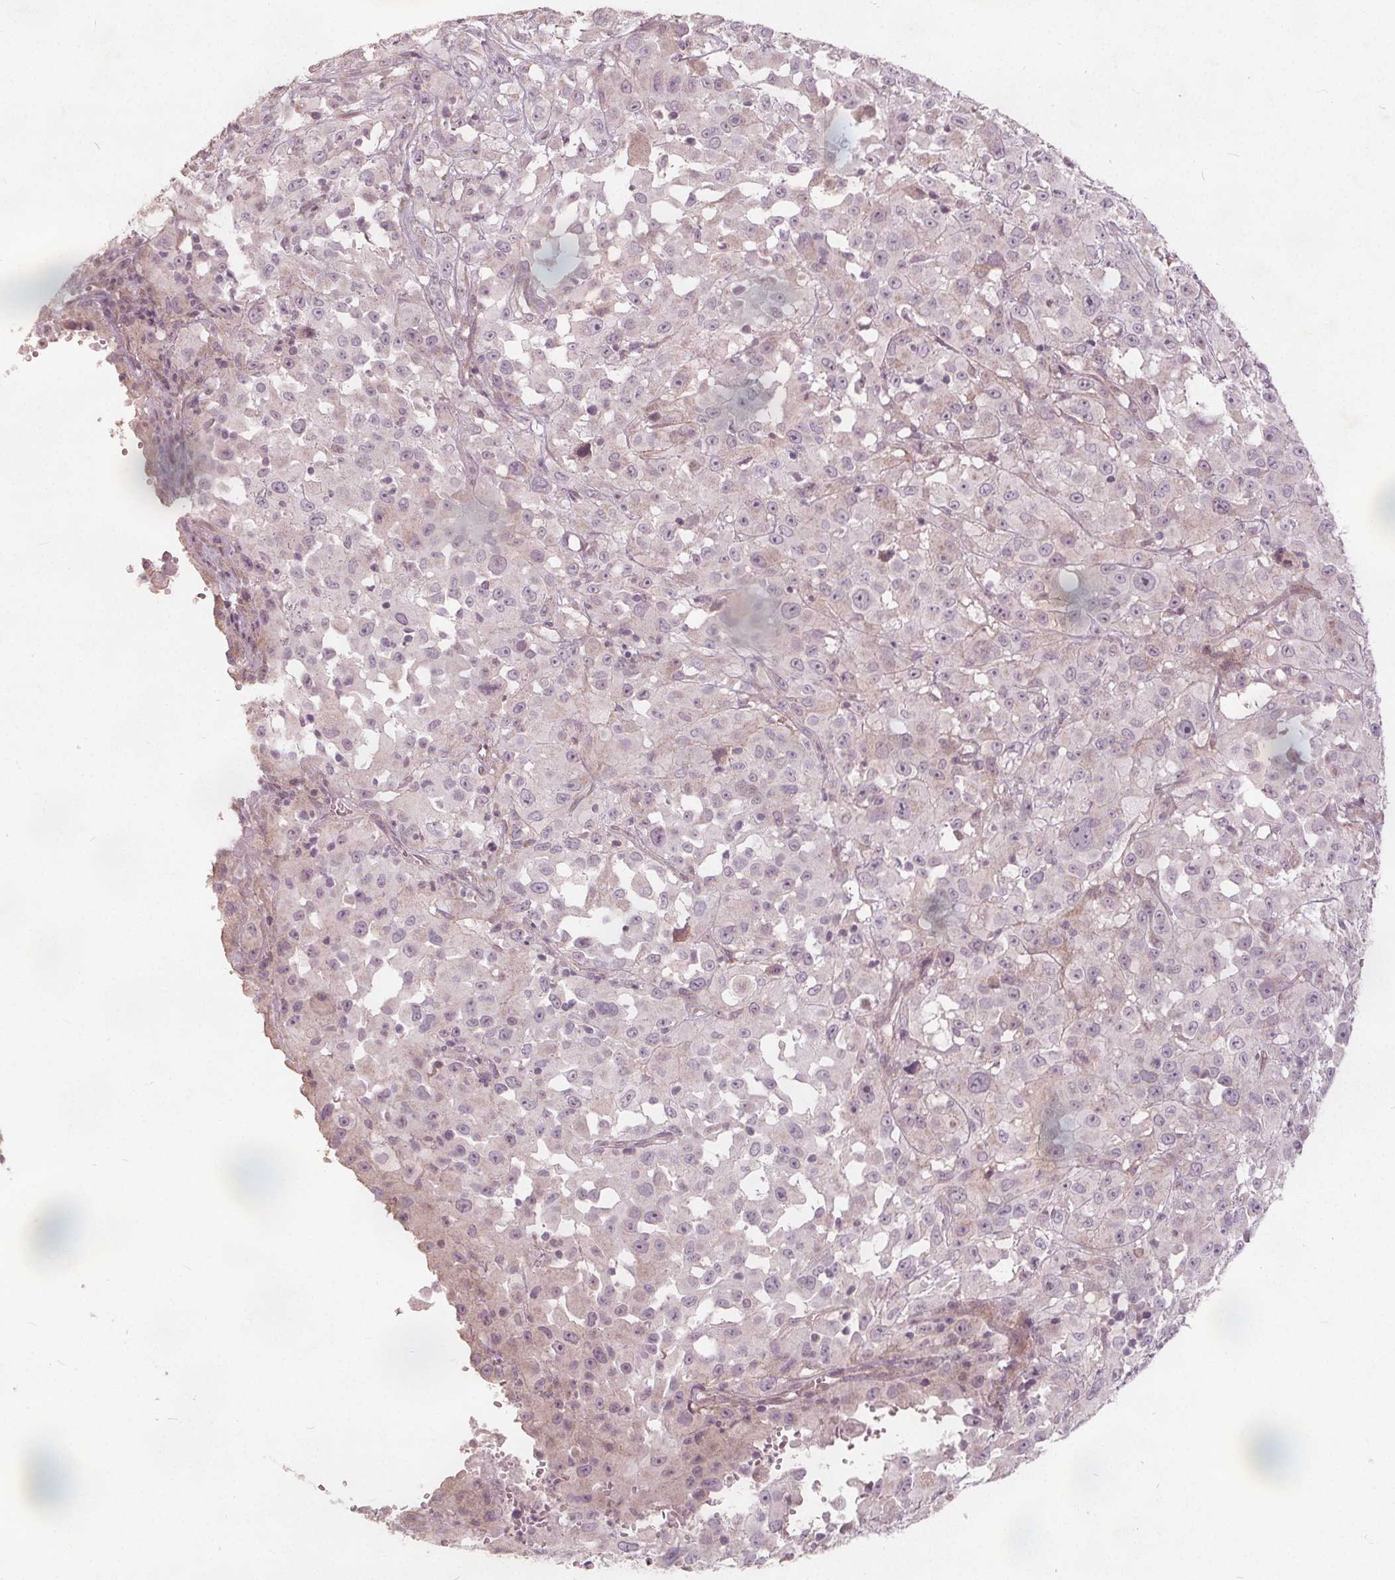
{"staining": {"intensity": "negative", "quantity": "none", "location": "none"}, "tissue": "melanoma", "cell_type": "Tumor cells", "image_type": "cancer", "snomed": [{"axis": "morphology", "description": "Malignant melanoma, Metastatic site"}, {"axis": "topography", "description": "Soft tissue"}], "caption": "Protein analysis of malignant melanoma (metastatic site) demonstrates no significant staining in tumor cells.", "gene": "PTPRT", "patient": {"sex": "male", "age": 50}}